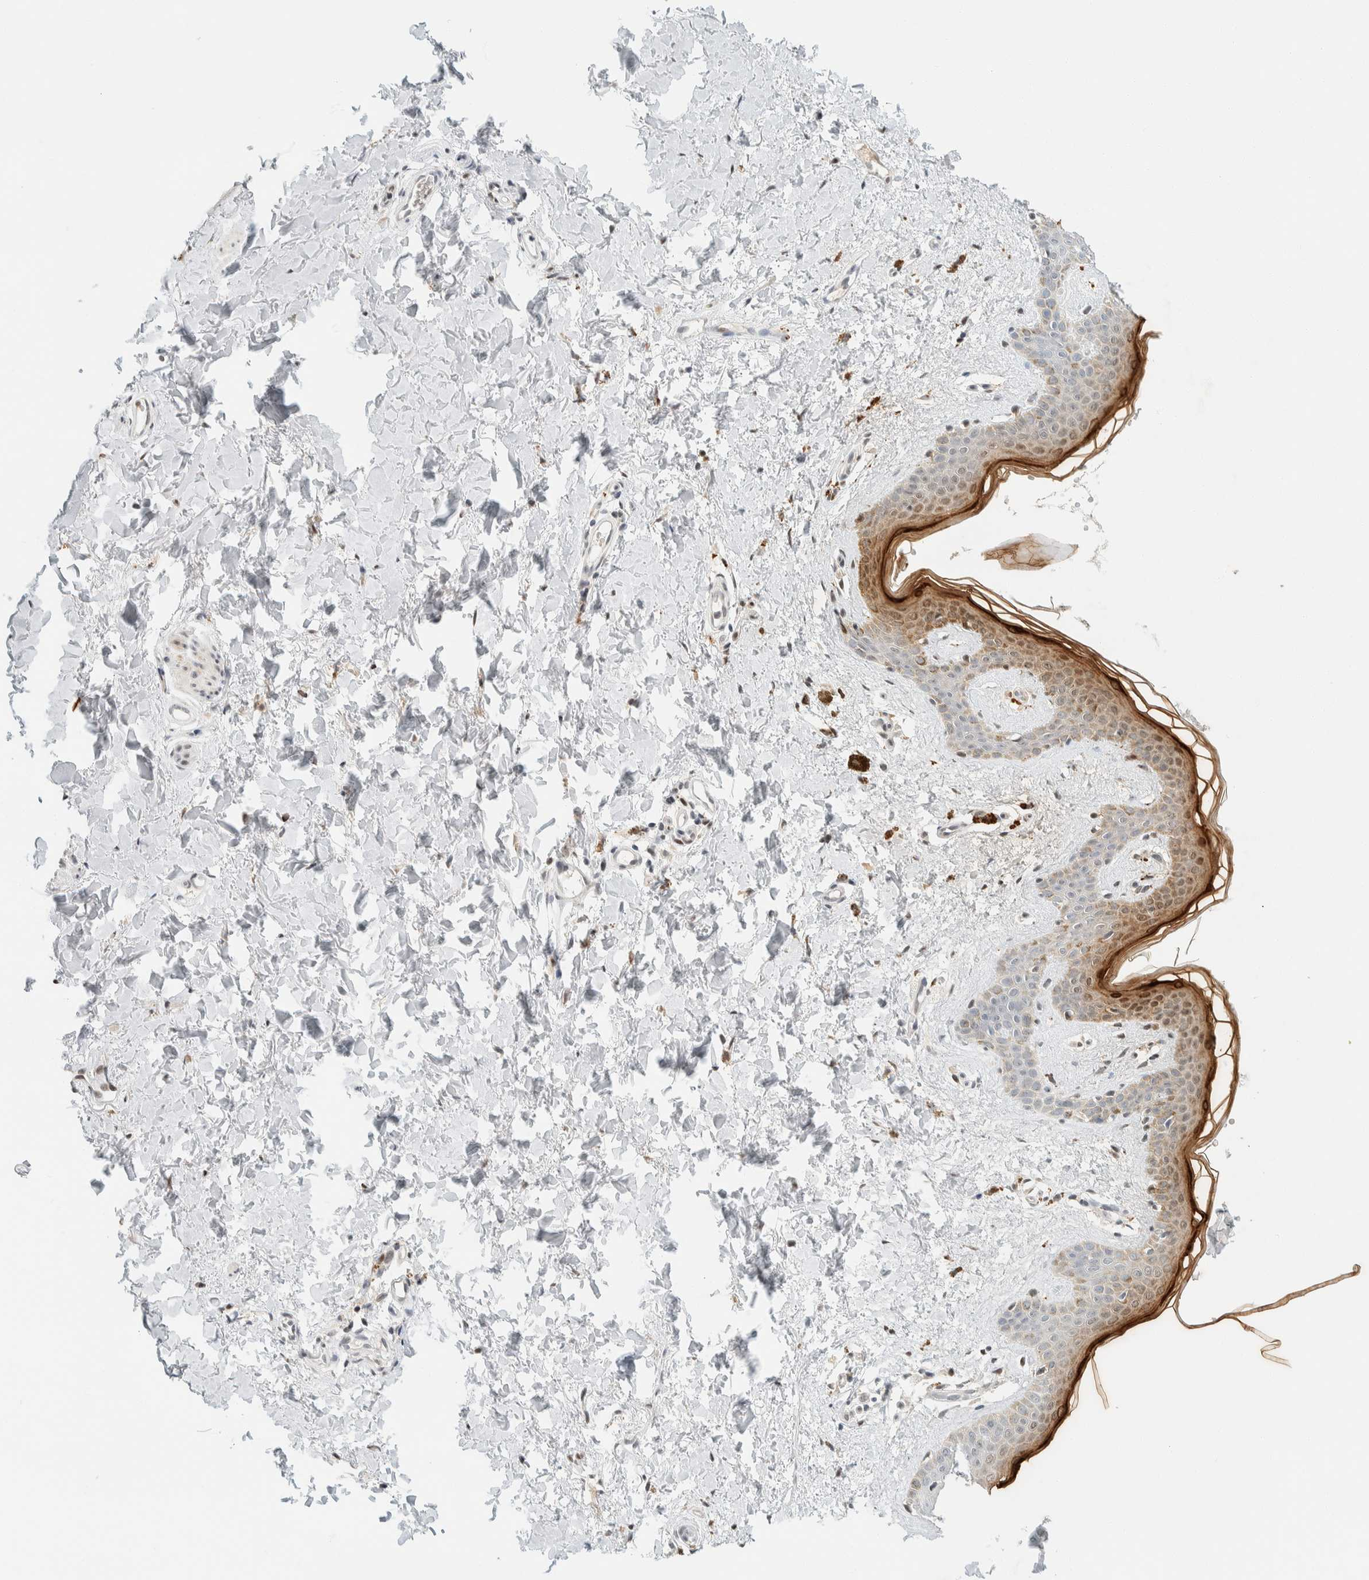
{"staining": {"intensity": "moderate", "quantity": ">75%", "location": "nuclear"}, "tissue": "skin", "cell_type": "Fibroblasts", "image_type": "normal", "snomed": [{"axis": "morphology", "description": "Normal tissue, NOS"}, {"axis": "topography", "description": "Skin"}], "caption": "This image displays benign skin stained with immunohistochemistry to label a protein in brown. The nuclear of fibroblasts show moderate positivity for the protein. Nuclei are counter-stained blue.", "gene": "ZNF683", "patient": {"sex": "female", "age": 46}}